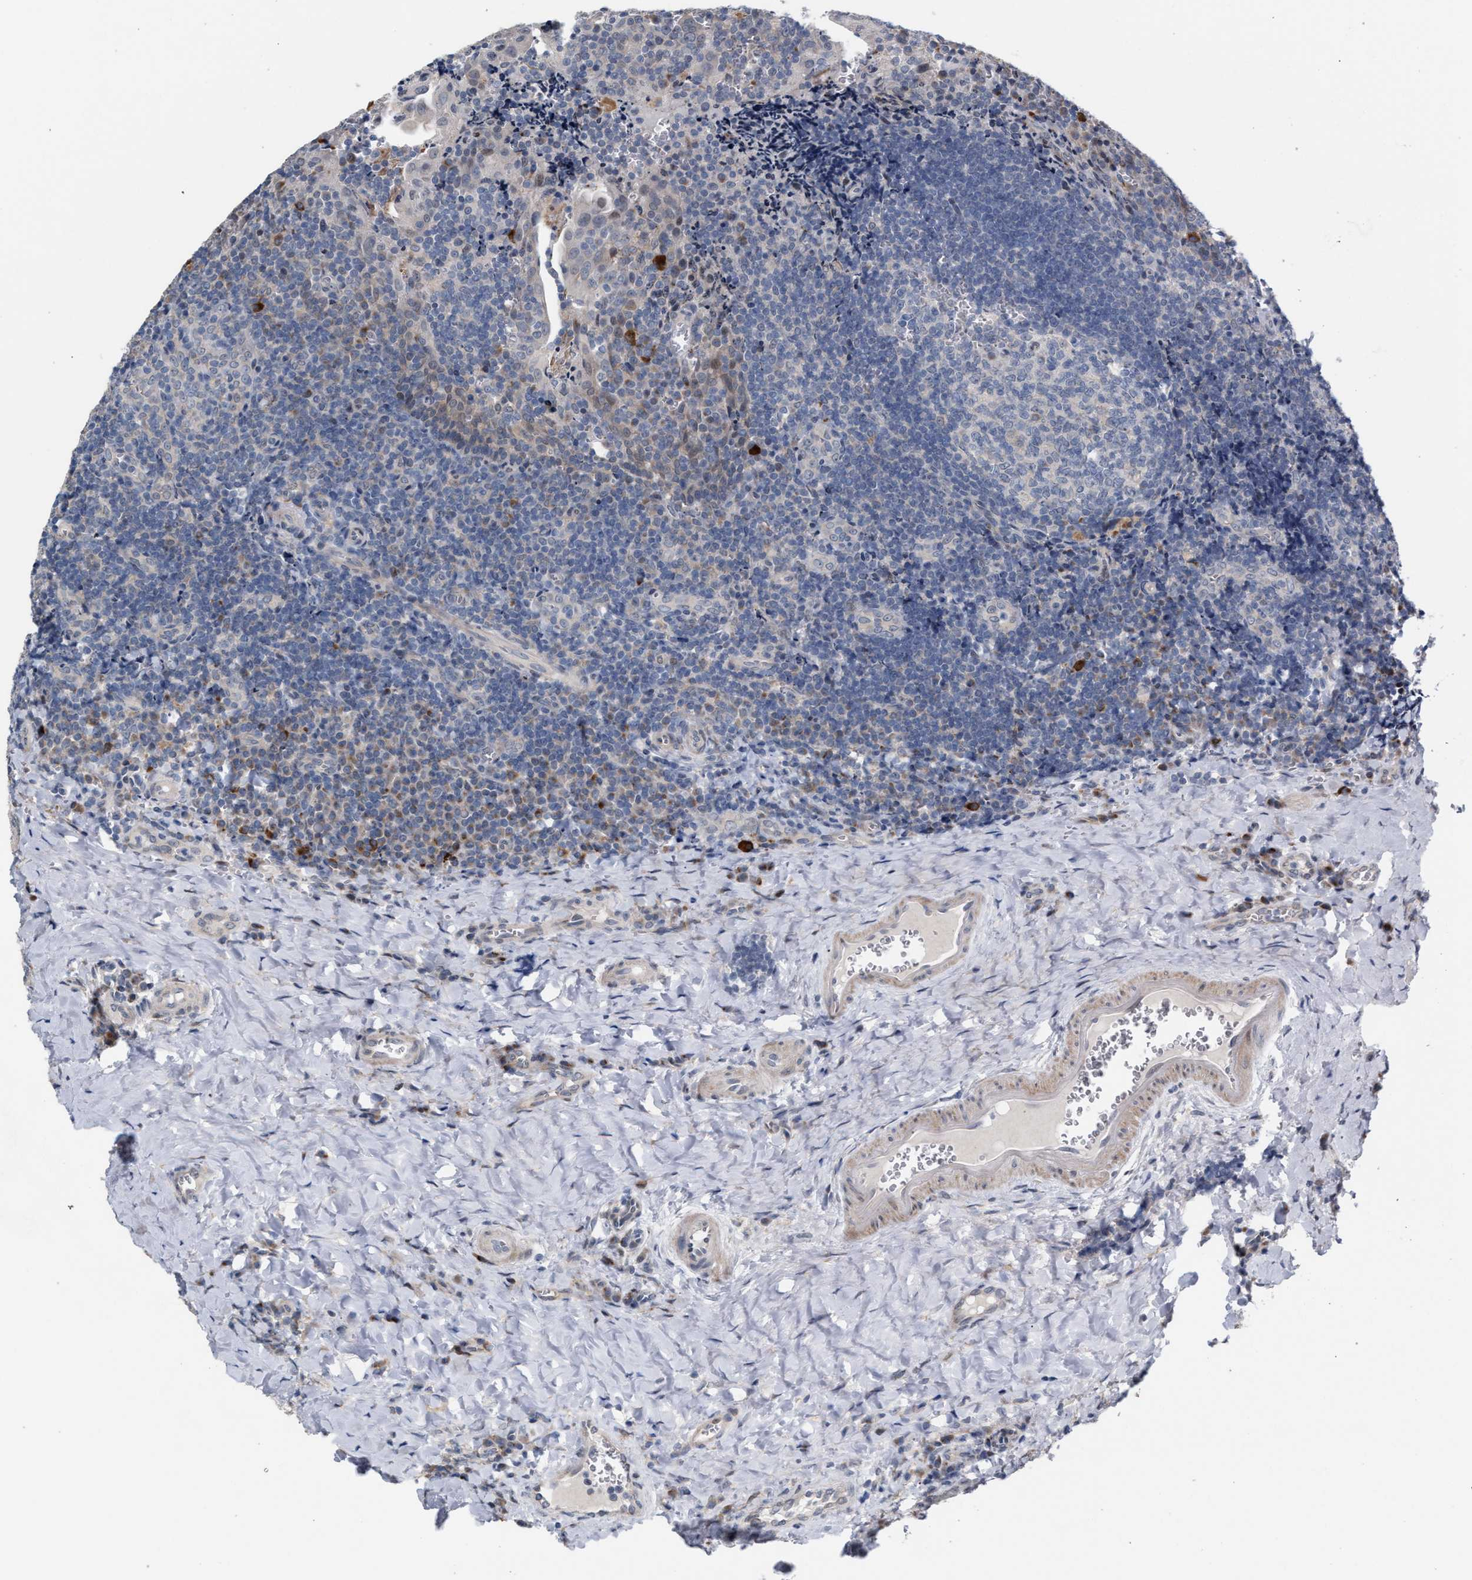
{"staining": {"intensity": "negative", "quantity": "none", "location": "none"}, "tissue": "tonsil", "cell_type": "Germinal center cells", "image_type": "normal", "snomed": [{"axis": "morphology", "description": "Normal tissue, NOS"}, {"axis": "morphology", "description": "Inflammation, NOS"}, {"axis": "topography", "description": "Tonsil"}], "caption": "A high-resolution photomicrograph shows immunohistochemistry (IHC) staining of normal tonsil, which displays no significant expression in germinal center cells.", "gene": "RNF135", "patient": {"sex": "female", "age": 31}}